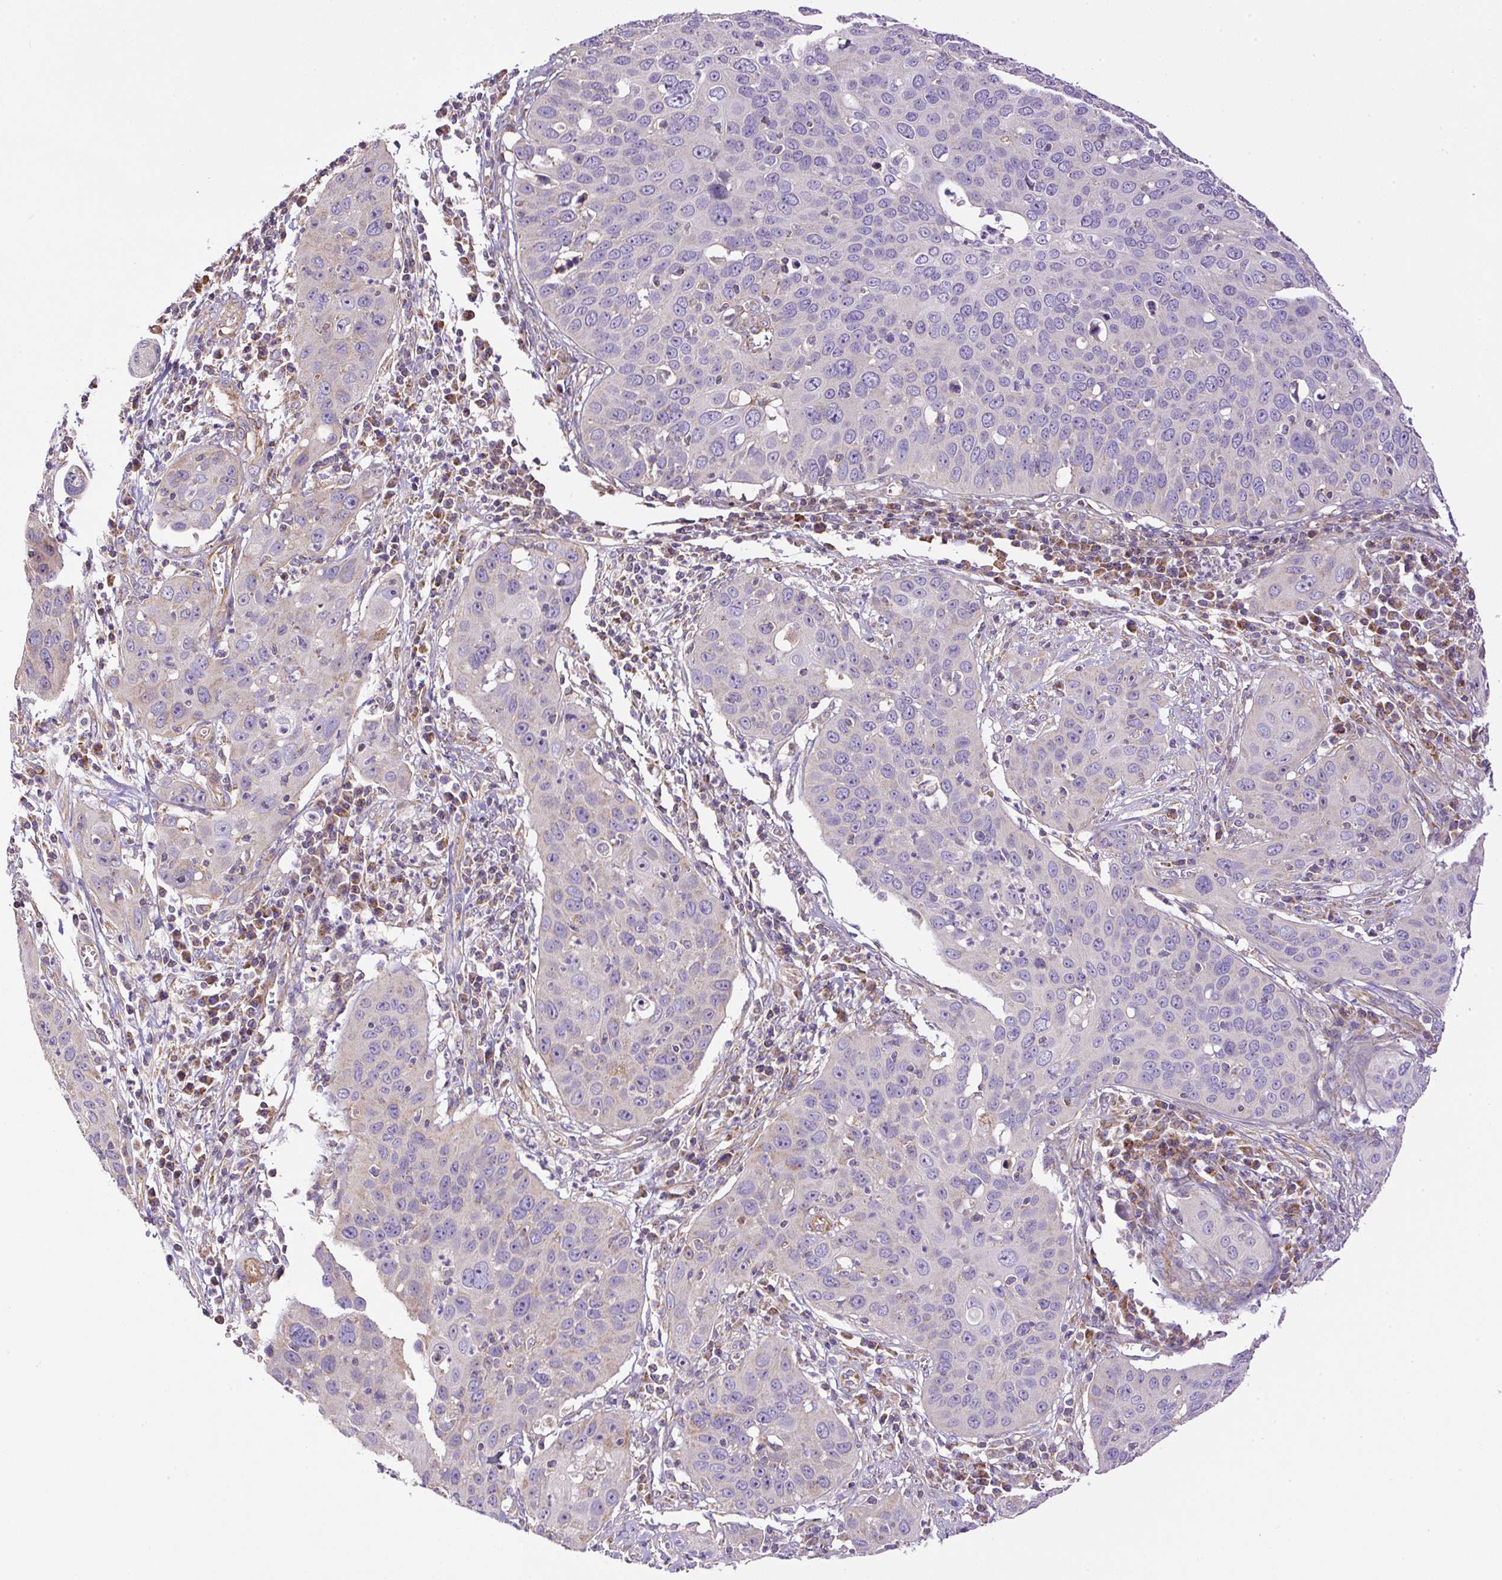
{"staining": {"intensity": "negative", "quantity": "none", "location": "none"}, "tissue": "cervical cancer", "cell_type": "Tumor cells", "image_type": "cancer", "snomed": [{"axis": "morphology", "description": "Squamous cell carcinoma, NOS"}, {"axis": "topography", "description": "Cervix"}], "caption": "DAB immunohistochemical staining of cervical cancer (squamous cell carcinoma) exhibits no significant positivity in tumor cells.", "gene": "NDUFAF2", "patient": {"sex": "female", "age": 36}}